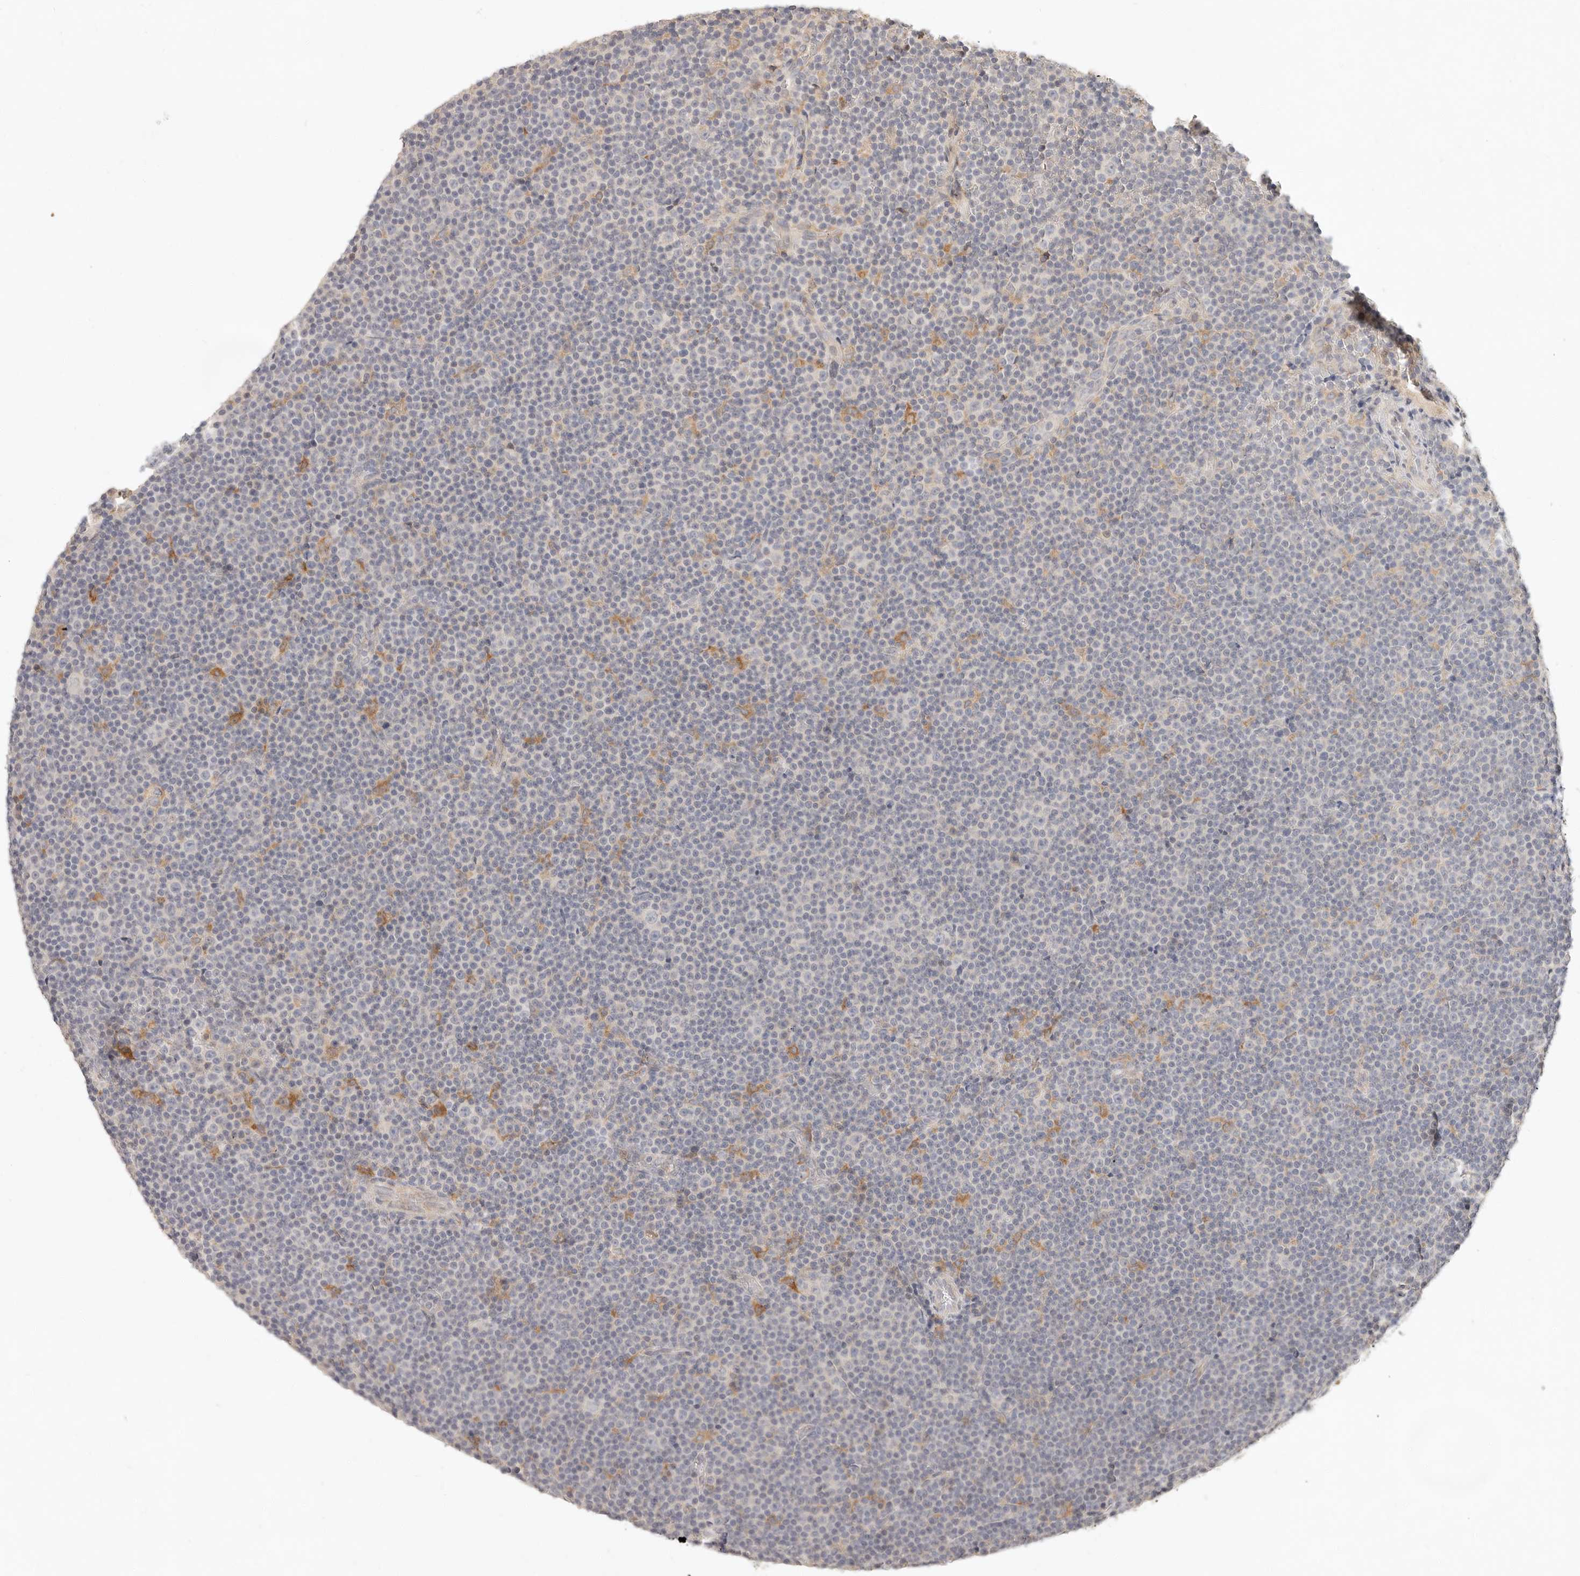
{"staining": {"intensity": "negative", "quantity": "none", "location": "none"}, "tissue": "lymphoma", "cell_type": "Tumor cells", "image_type": "cancer", "snomed": [{"axis": "morphology", "description": "Malignant lymphoma, non-Hodgkin's type, Low grade"}, {"axis": "topography", "description": "Lymph node"}], "caption": "DAB (3,3'-diaminobenzidine) immunohistochemical staining of human lymphoma displays no significant expression in tumor cells.", "gene": "ARHGEF10L", "patient": {"sex": "female", "age": 67}}